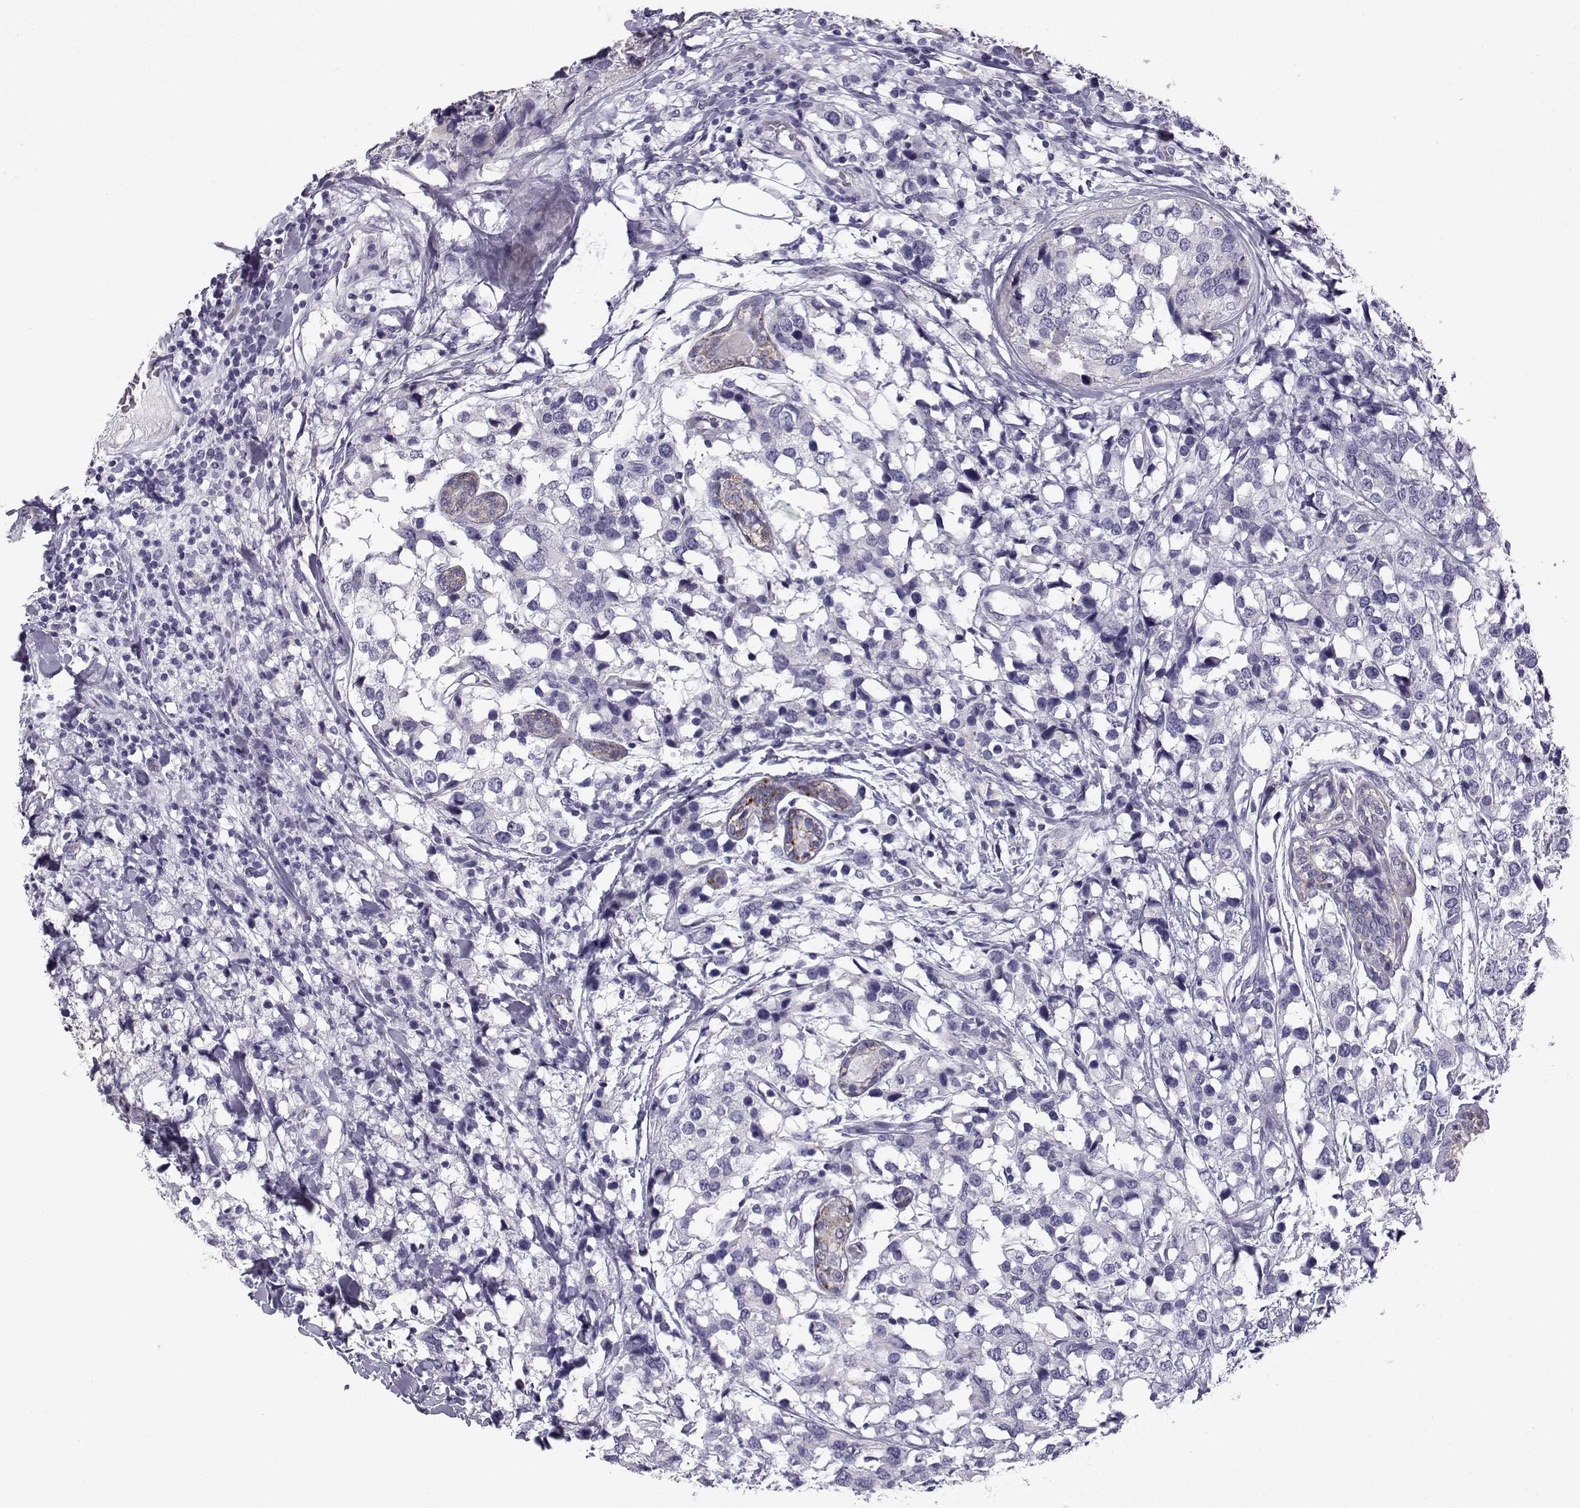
{"staining": {"intensity": "negative", "quantity": "none", "location": "none"}, "tissue": "breast cancer", "cell_type": "Tumor cells", "image_type": "cancer", "snomed": [{"axis": "morphology", "description": "Lobular carcinoma"}, {"axis": "topography", "description": "Breast"}], "caption": "Immunohistochemistry (IHC) photomicrograph of human lobular carcinoma (breast) stained for a protein (brown), which demonstrates no expression in tumor cells. Brightfield microscopy of IHC stained with DAB (brown) and hematoxylin (blue), captured at high magnification.", "gene": "KCNMB4", "patient": {"sex": "female", "age": 59}}